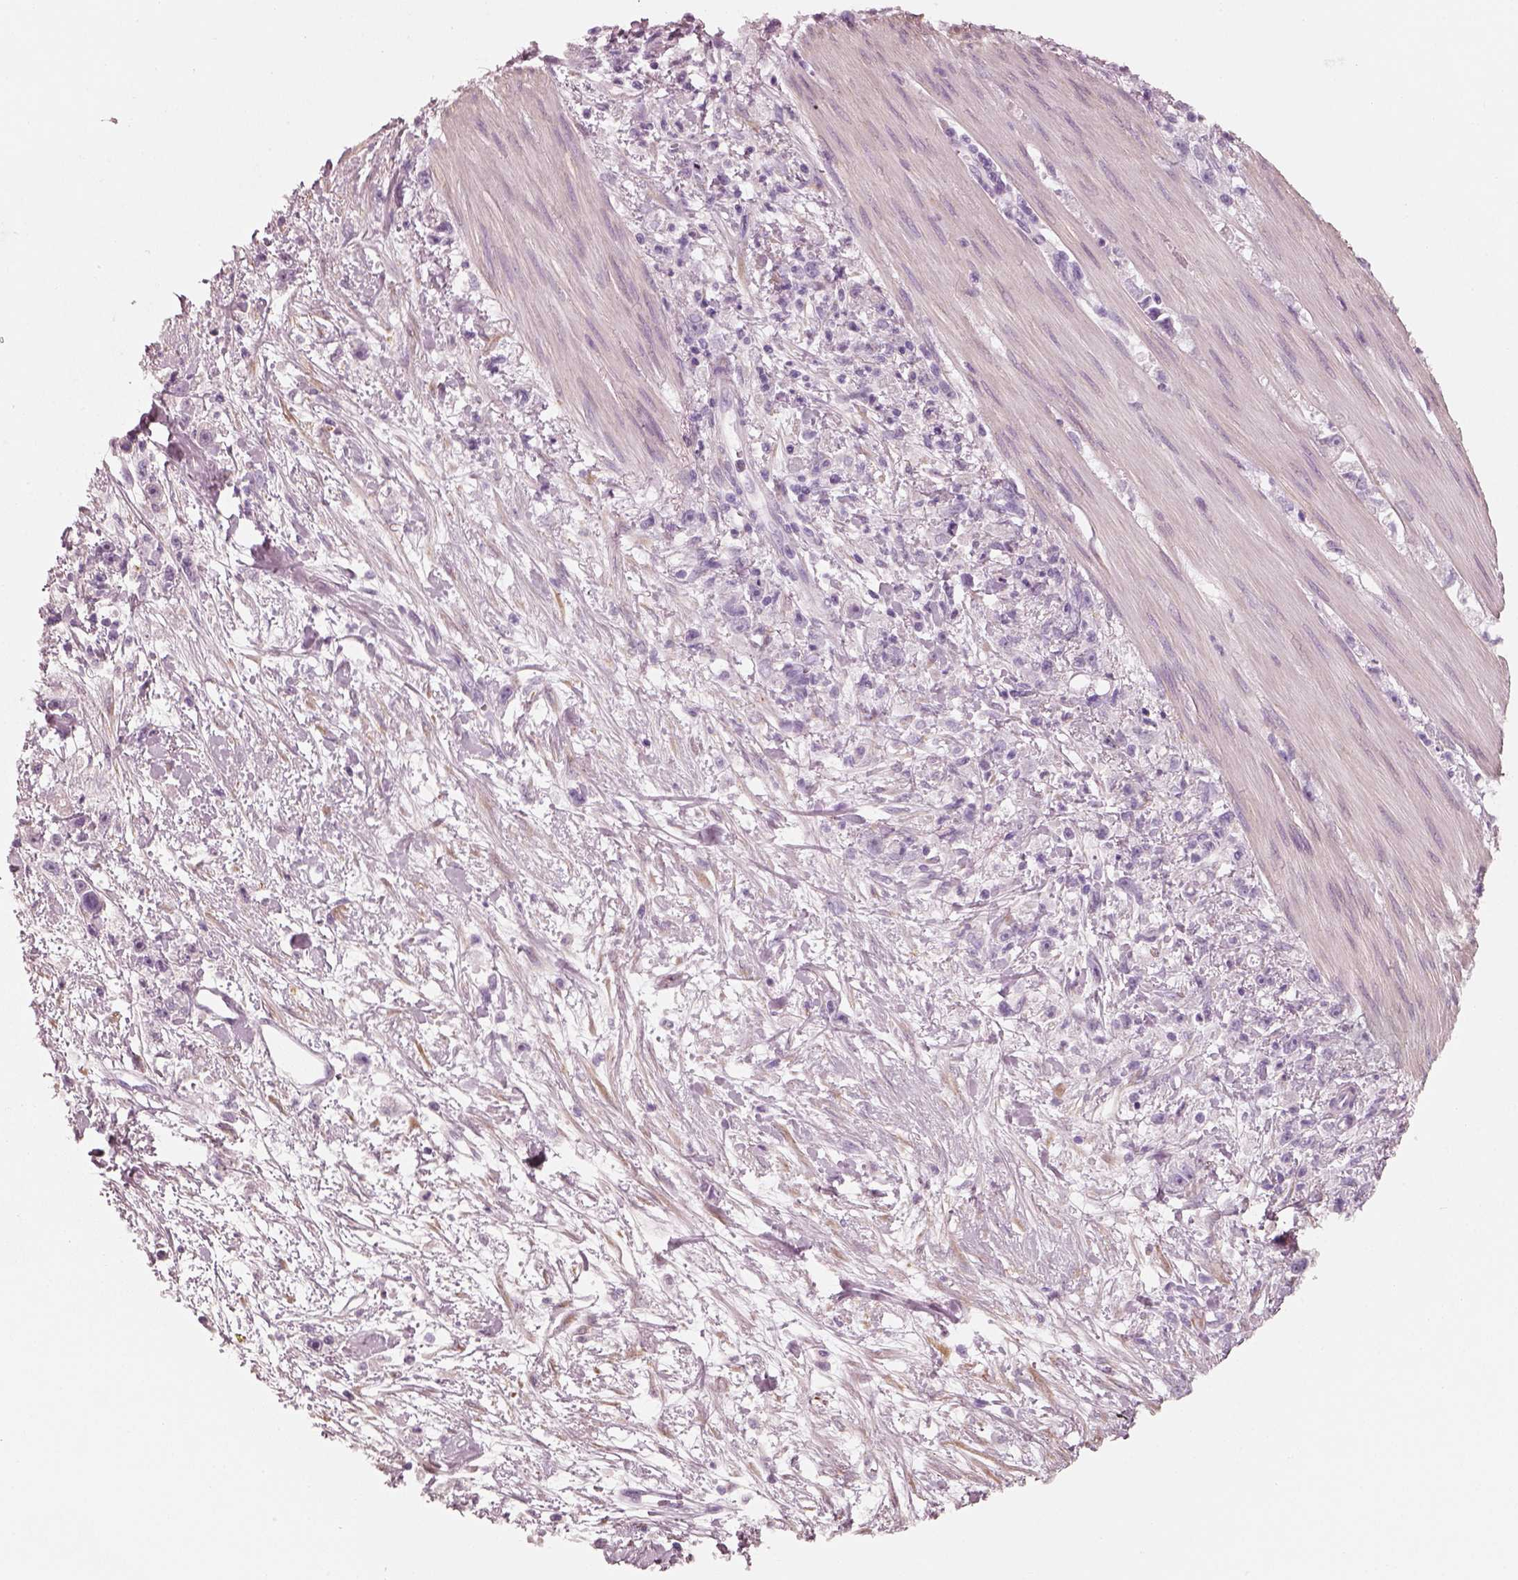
{"staining": {"intensity": "negative", "quantity": "none", "location": "none"}, "tissue": "stomach cancer", "cell_type": "Tumor cells", "image_type": "cancer", "snomed": [{"axis": "morphology", "description": "Adenocarcinoma, NOS"}, {"axis": "topography", "description": "Stomach"}], "caption": "Tumor cells are negative for protein expression in human stomach cancer. (Brightfield microscopy of DAB immunohistochemistry at high magnification).", "gene": "RS1", "patient": {"sex": "female", "age": 59}}